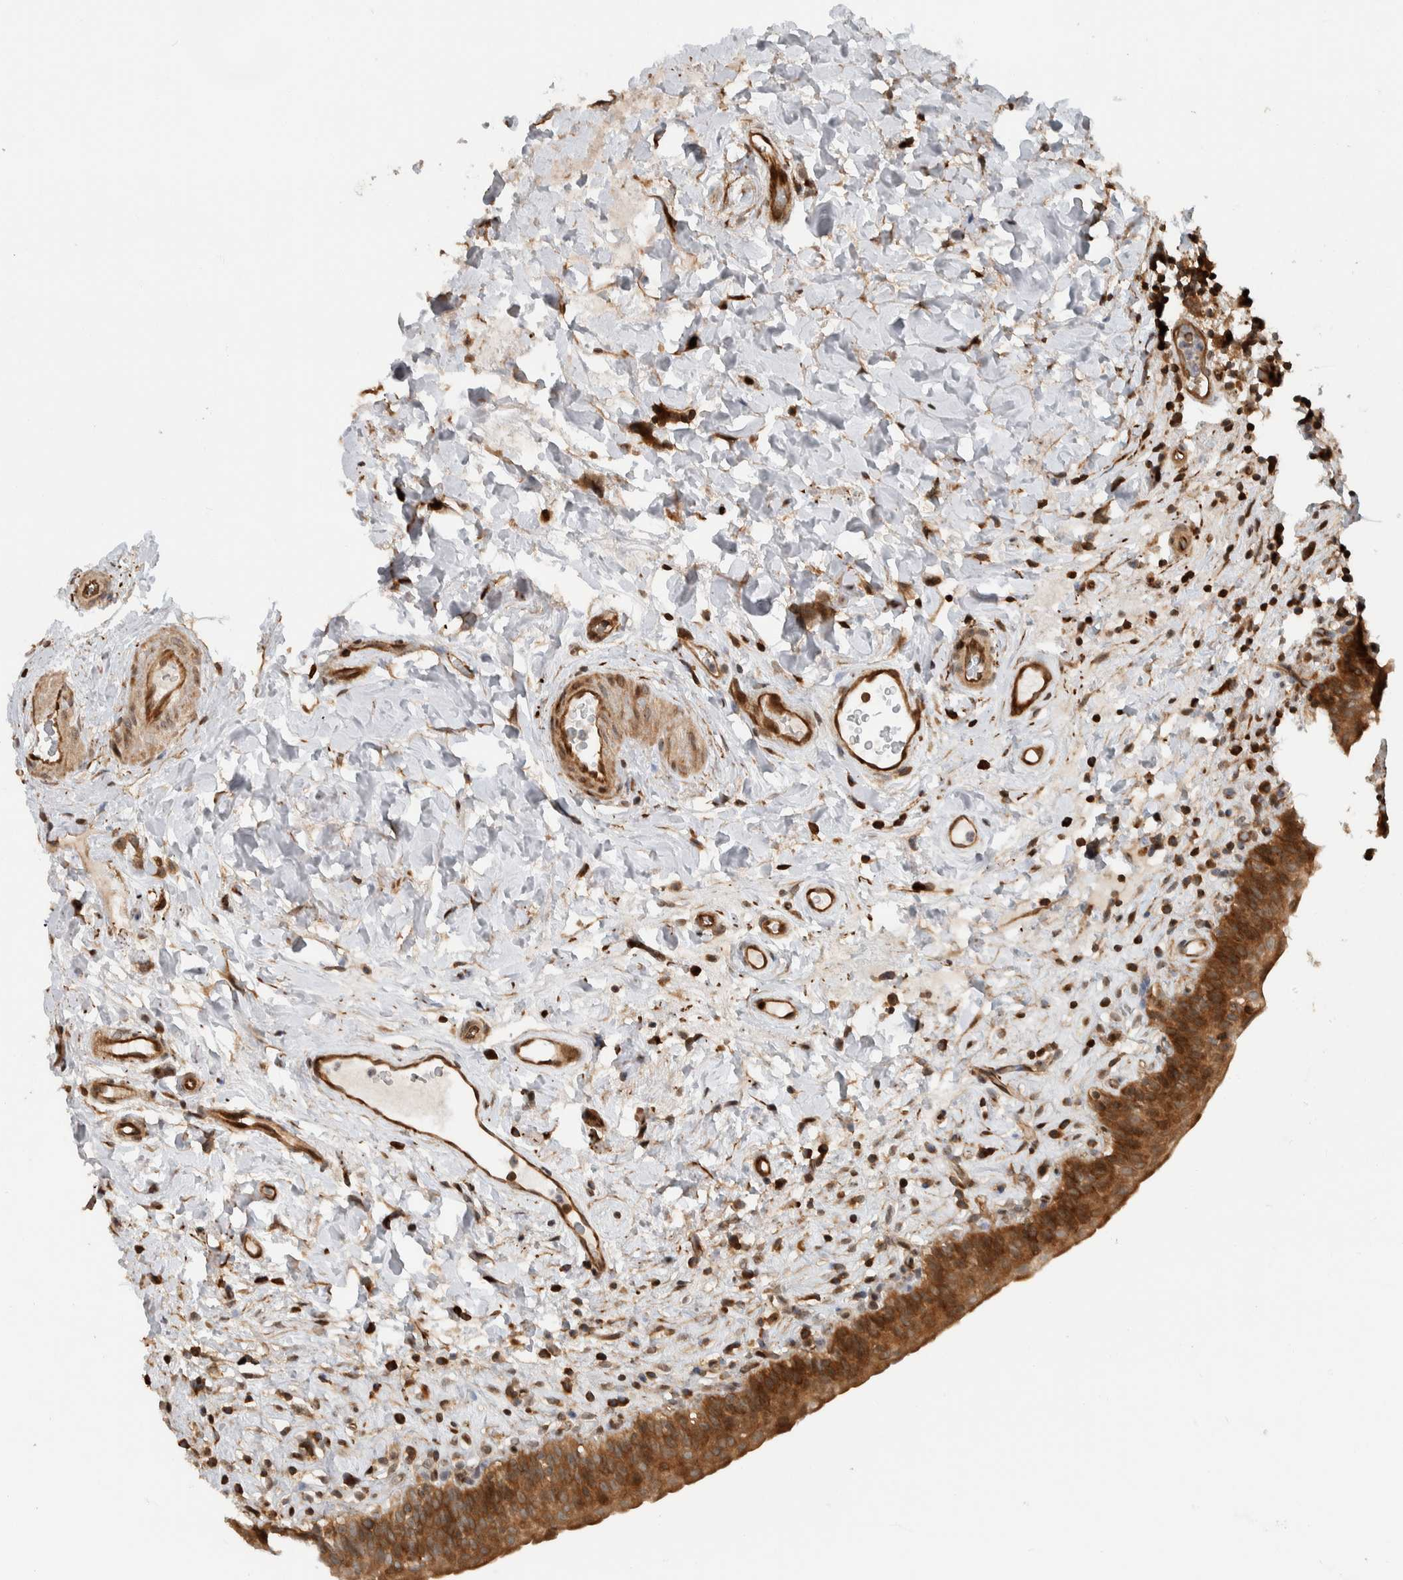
{"staining": {"intensity": "strong", "quantity": ">75%", "location": "cytoplasmic/membranous"}, "tissue": "urinary bladder", "cell_type": "Urothelial cells", "image_type": "normal", "snomed": [{"axis": "morphology", "description": "Normal tissue, NOS"}, {"axis": "topography", "description": "Urinary bladder"}], "caption": "Approximately >75% of urothelial cells in unremarkable human urinary bladder exhibit strong cytoplasmic/membranous protein expression as visualized by brown immunohistochemical staining.", "gene": "CNTROB", "patient": {"sex": "male", "age": 83}}